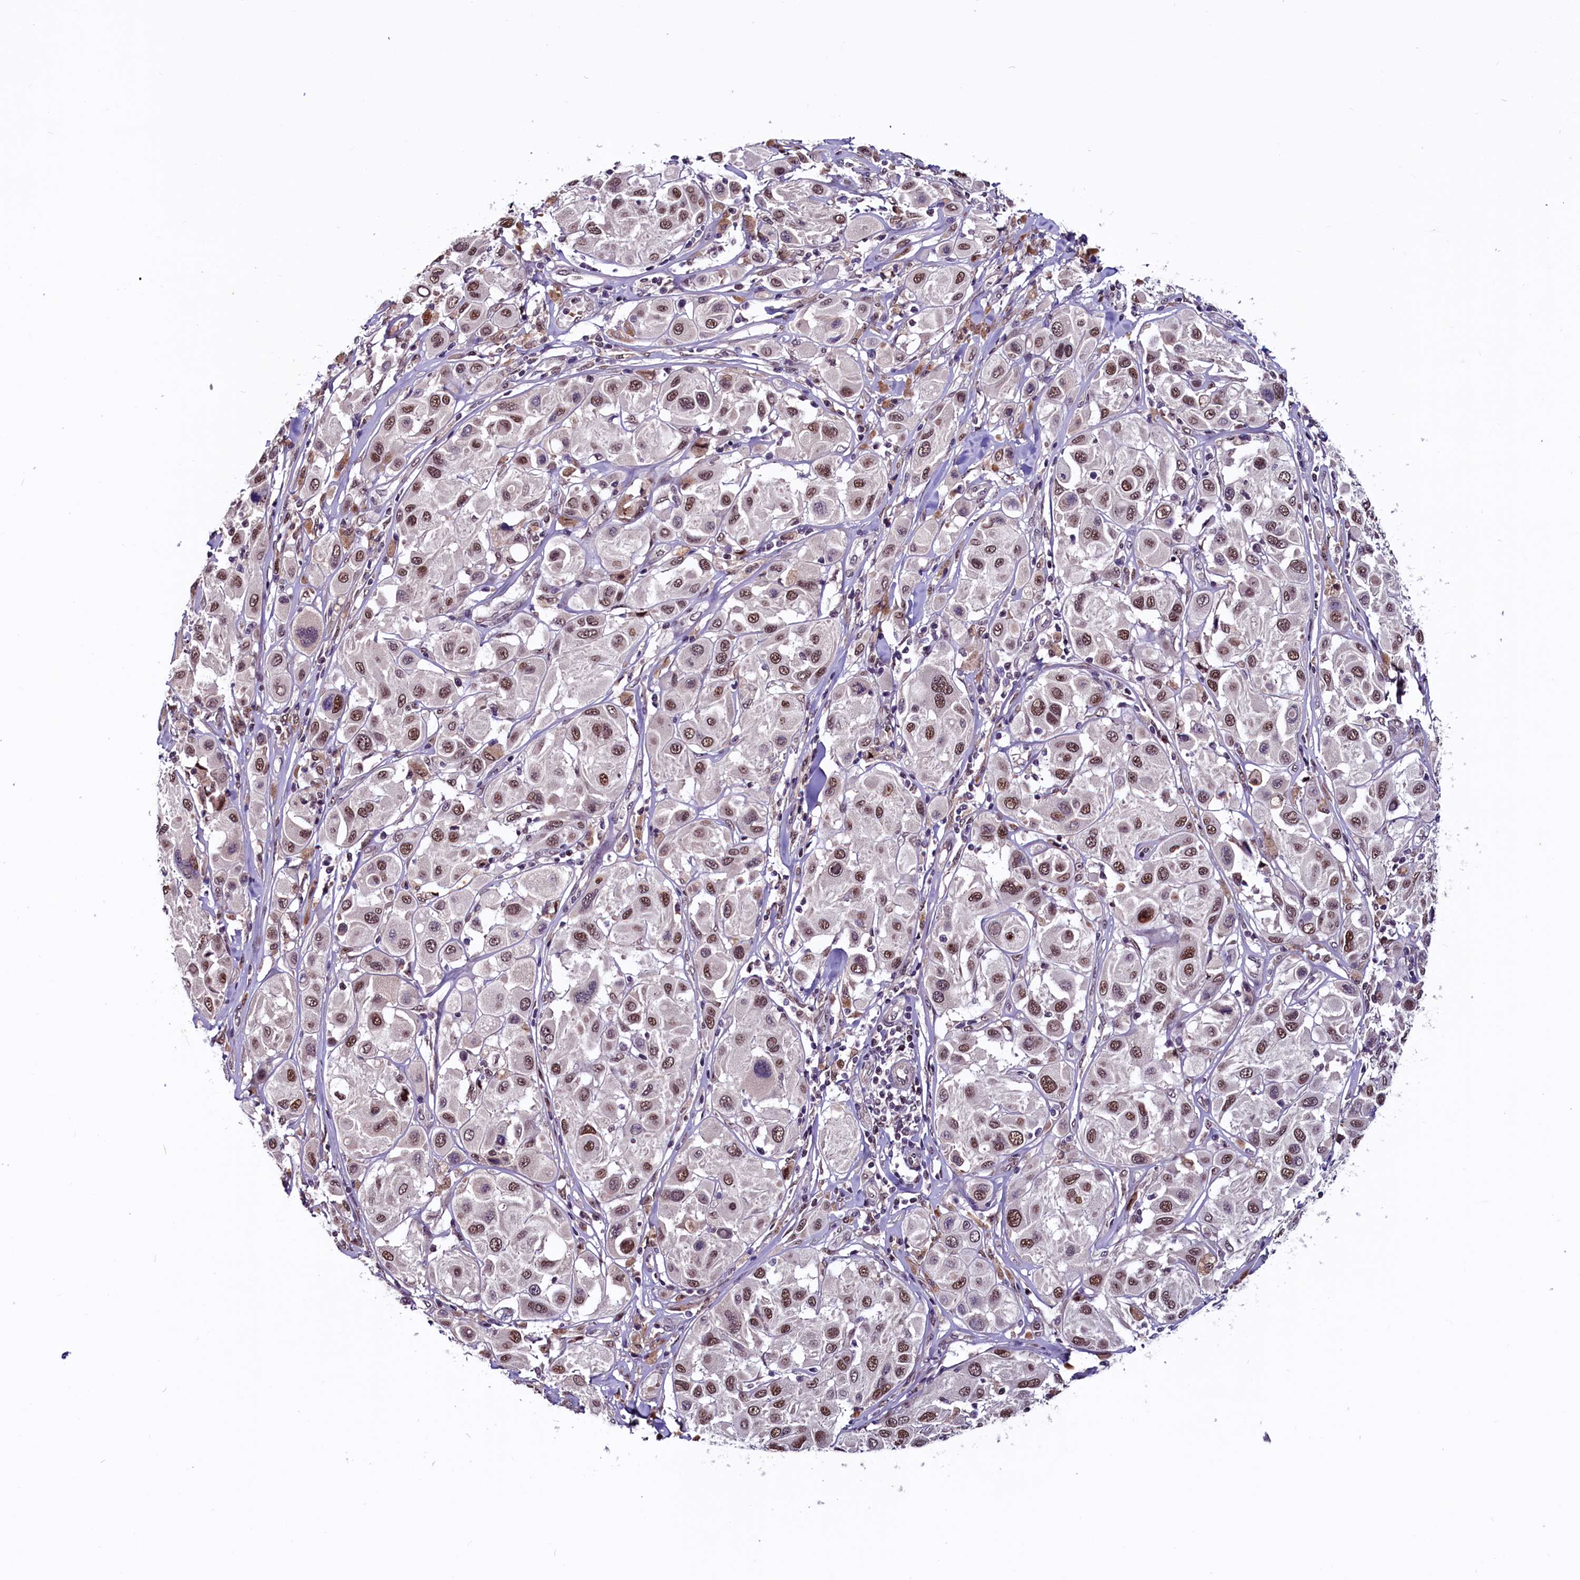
{"staining": {"intensity": "moderate", "quantity": ">75%", "location": "nuclear"}, "tissue": "melanoma", "cell_type": "Tumor cells", "image_type": "cancer", "snomed": [{"axis": "morphology", "description": "Malignant melanoma, Metastatic site"}, {"axis": "topography", "description": "Skin"}], "caption": "High-power microscopy captured an immunohistochemistry (IHC) histopathology image of melanoma, revealing moderate nuclear expression in about >75% of tumor cells.", "gene": "RNMT", "patient": {"sex": "male", "age": 41}}